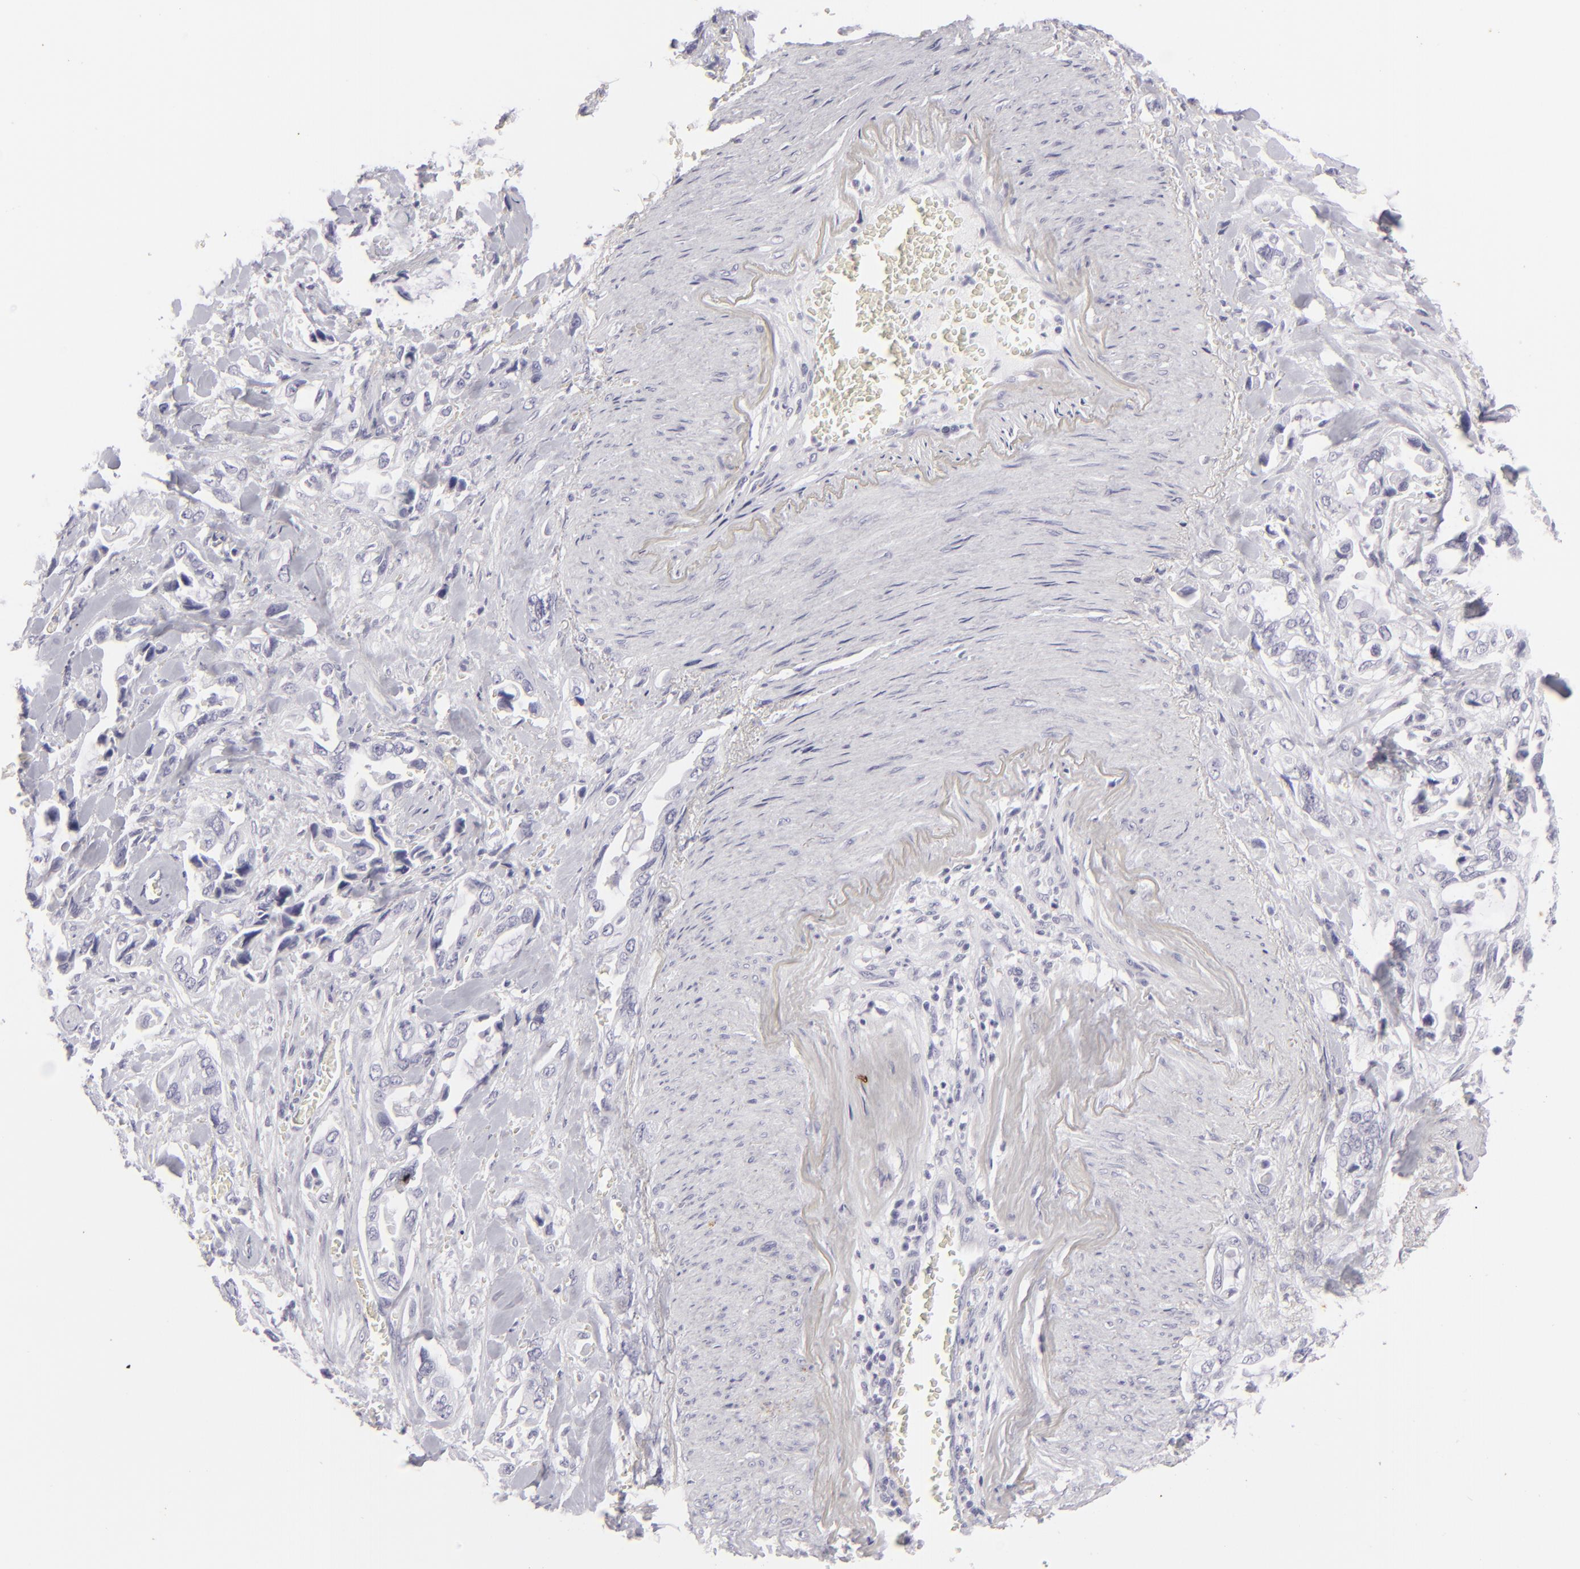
{"staining": {"intensity": "negative", "quantity": "none", "location": "none"}, "tissue": "pancreatic cancer", "cell_type": "Tumor cells", "image_type": "cancer", "snomed": [{"axis": "morphology", "description": "Adenocarcinoma, NOS"}, {"axis": "topography", "description": "Pancreas"}], "caption": "Immunohistochemistry of human pancreatic cancer (adenocarcinoma) demonstrates no staining in tumor cells.", "gene": "KRT1", "patient": {"sex": "male", "age": 69}}